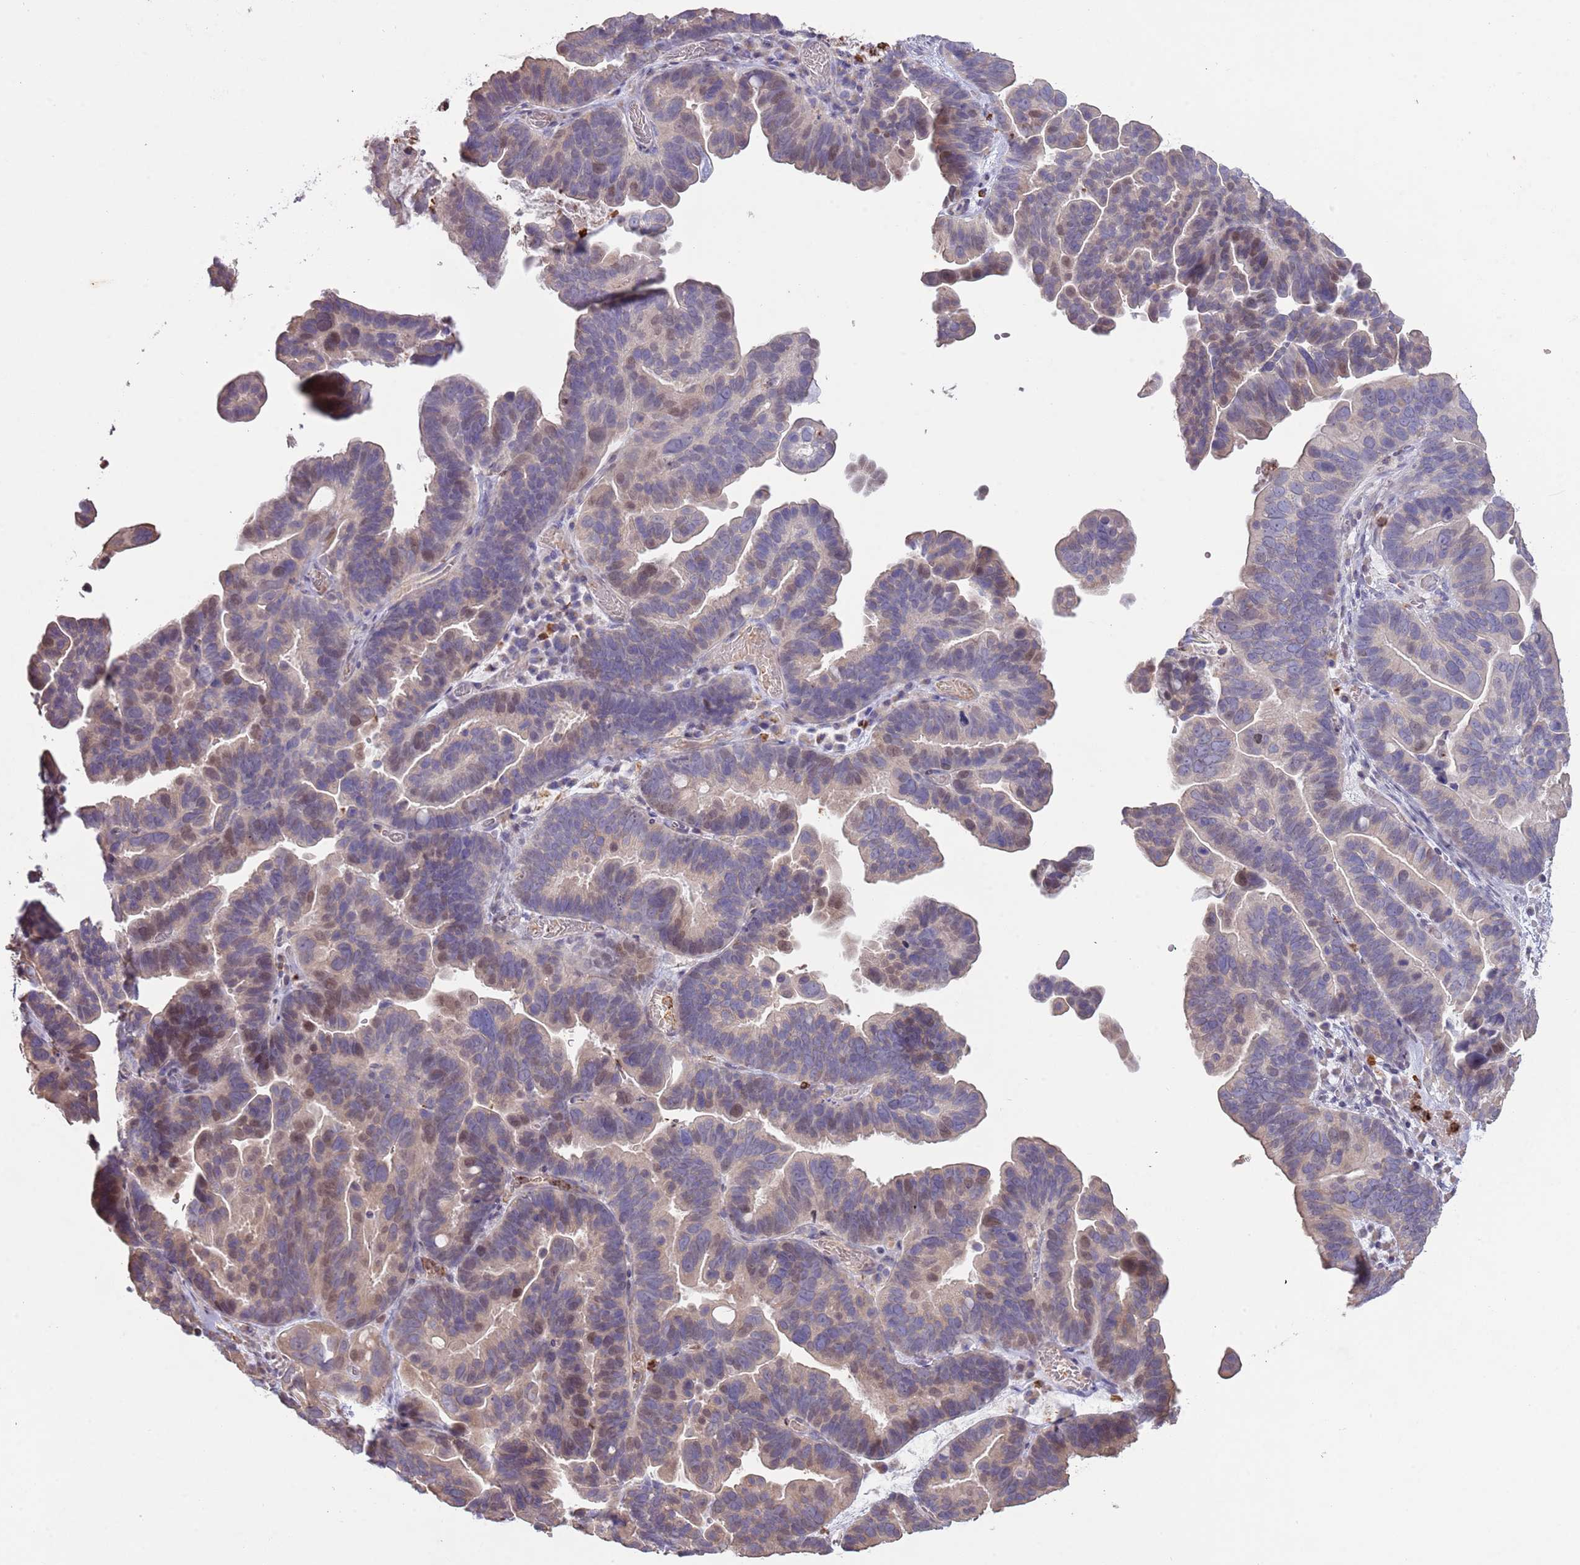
{"staining": {"intensity": "weak", "quantity": "<25%", "location": "nuclear"}, "tissue": "ovarian cancer", "cell_type": "Tumor cells", "image_type": "cancer", "snomed": [{"axis": "morphology", "description": "Cystadenocarcinoma, serous, NOS"}, {"axis": "topography", "description": "Ovary"}], "caption": "High magnification brightfield microscopy of serous cystadenocarcinoma (ovarian) stained with DAB (brown) and counterstained with hematoxylin (blue): tumor cells show no significant staining.", "gene": "P2RY13", "patient": {"sex": "female", "age": 56}}